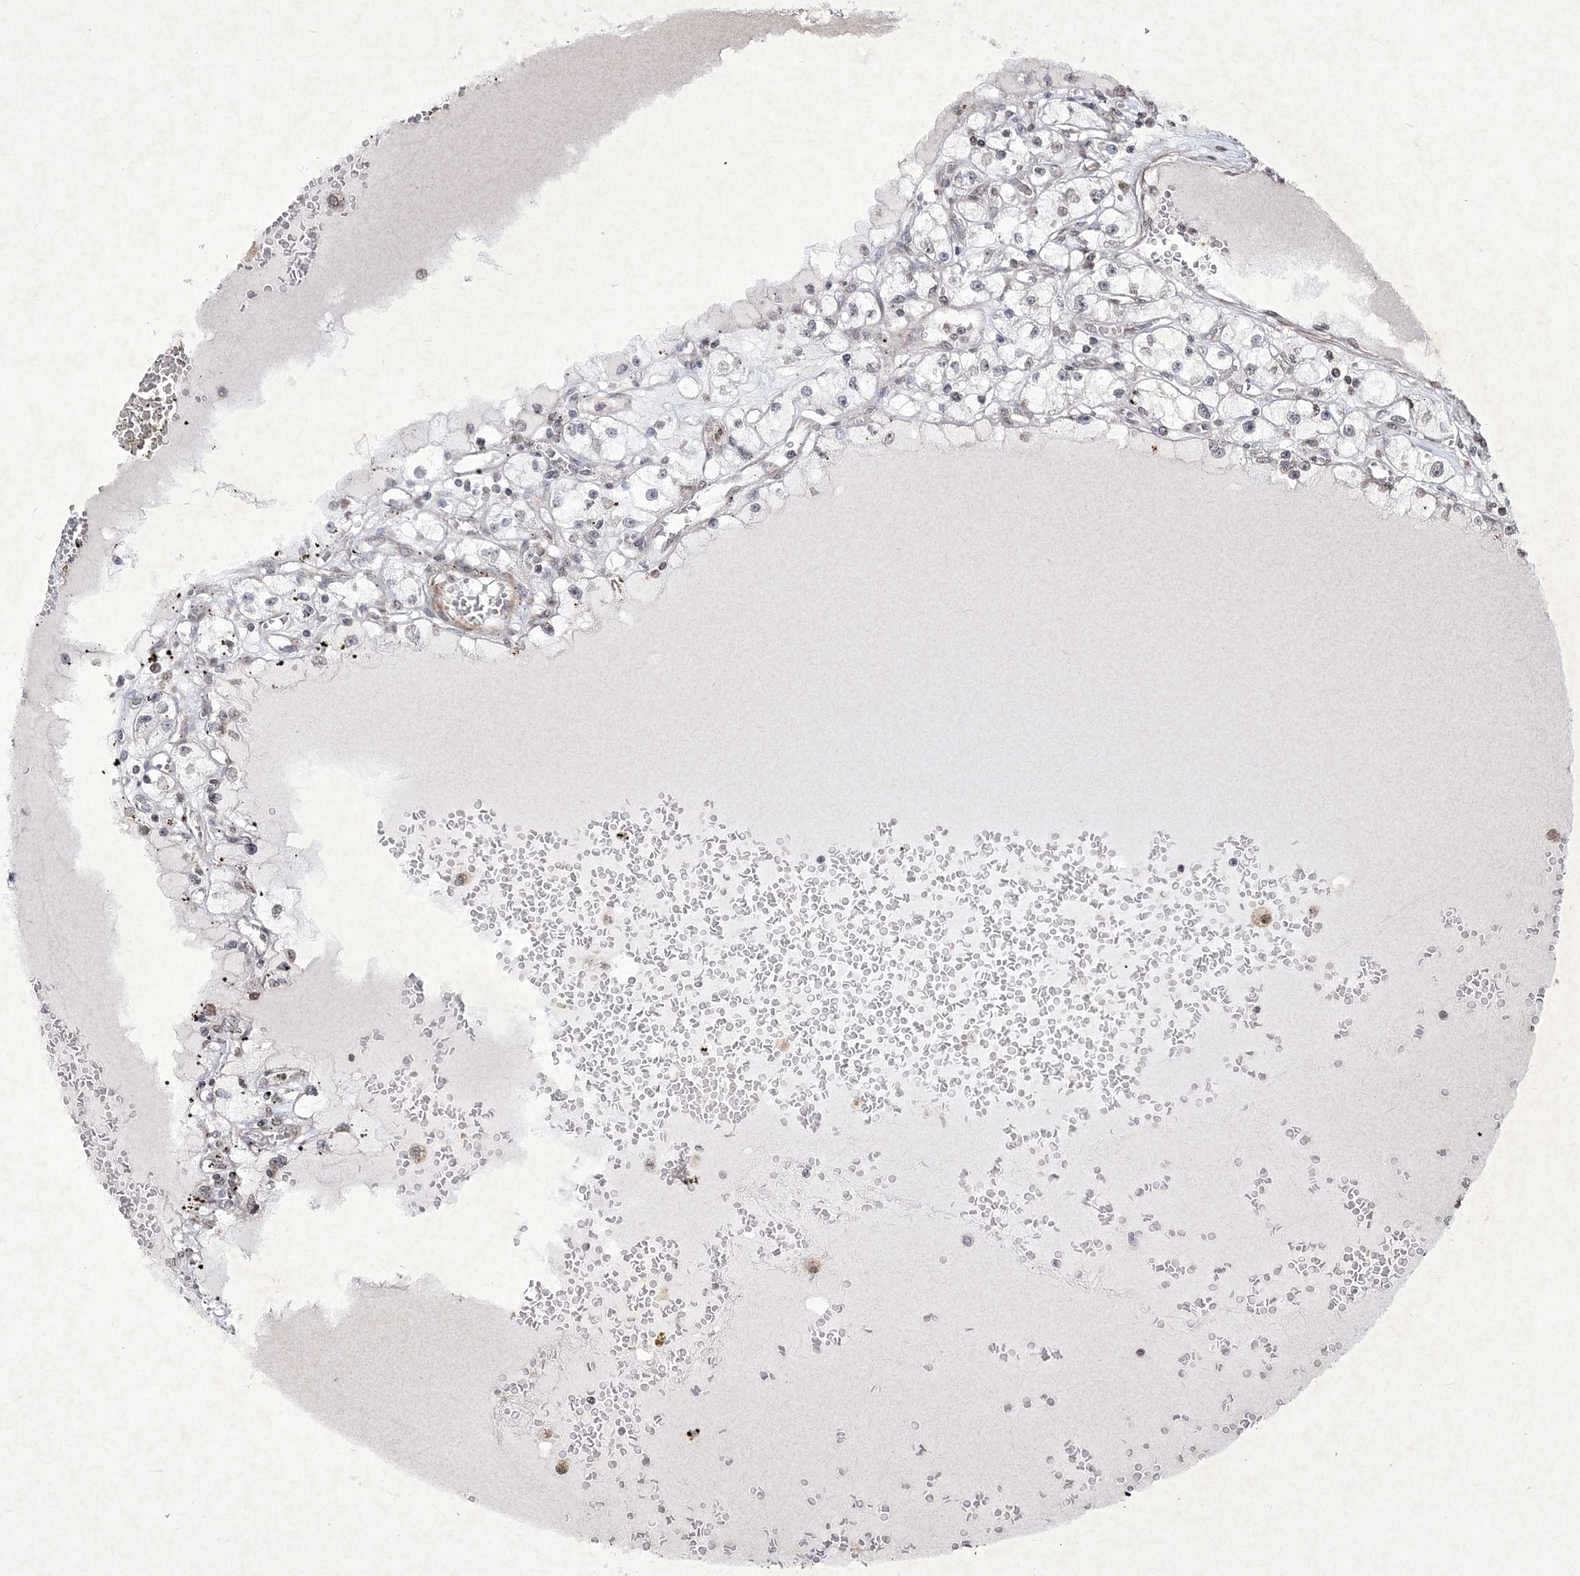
{"staining": {"intensity": "negative", "quantity": "none", "location": "none"}, "tissue": "renal cancer", "cell_type": "Tumor cells", "image_type": "cancer", "snomed": [{"axis": "morphology", "description": "Adenocarcinoma, NOS"}, {"axis": "topography", "description": "Kidney"}], "caption": "This is a micrograph of immunohistochemistry (IHC) staining of renal cancer (adenocarcinoma), which shows no positivity in tumor cells. The staining is performed using DAB brown chromogen with nuclei counter-stained in using hematoxylin.", "gene": "SOWAHB", "patient": {"sex": "male", "age": 56}}